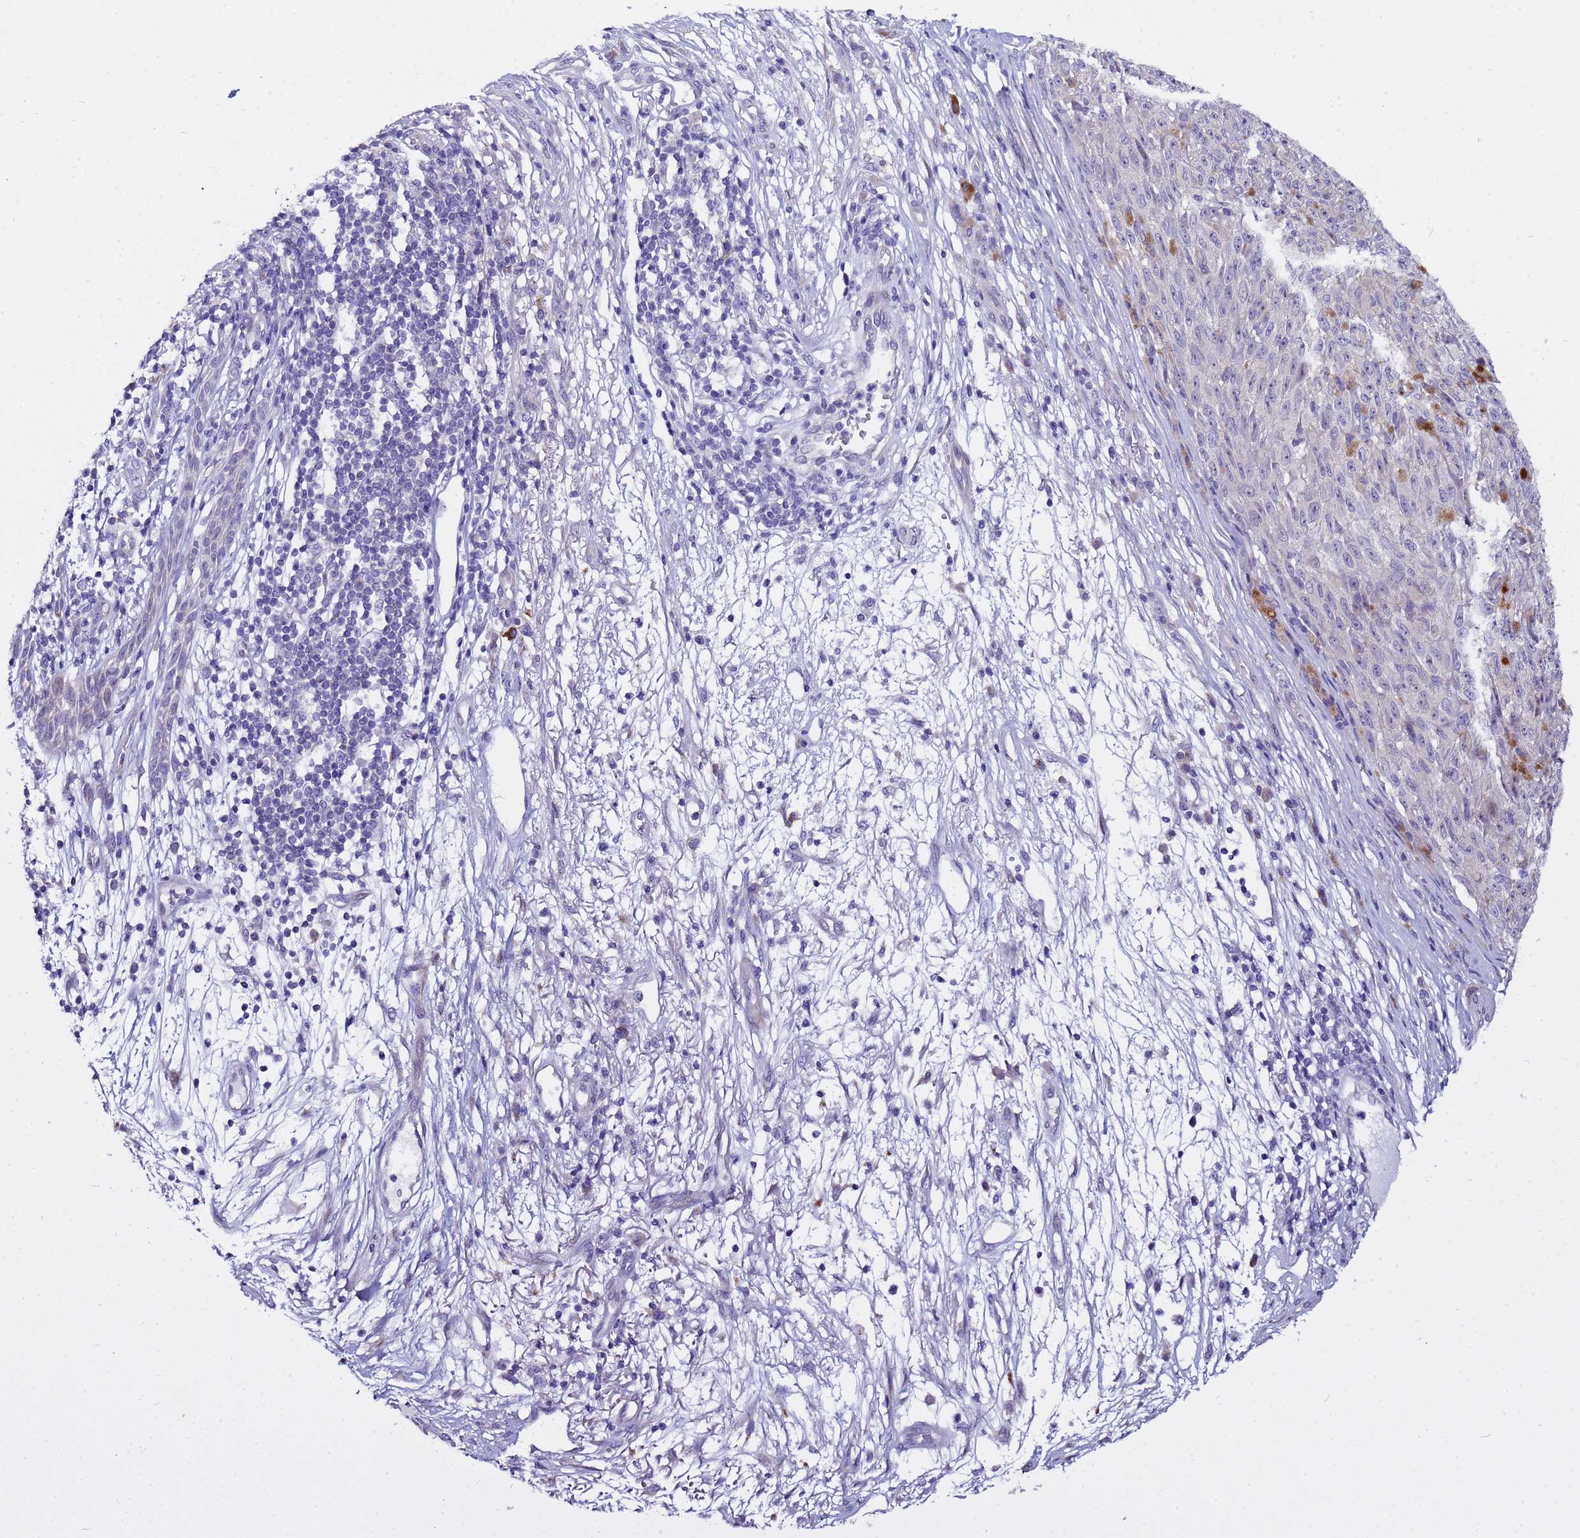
{"staining": {"intensity": "negative", "quantity": "none", "location": "none"}, "tissue": "melanoma", "cell_type": "Tumor cells", "image_type": "cancer", "snomed": [{"axis": "morphology", "description": "Malignant melanoma, NOS"}, {"axis": "topography", "description": "Skin"}], "caption": "The image exhibits no staining of tumor cells in melanoma. (DAB immunohistochemistry, high magnification).", "gene": "IGSF11", "patient": {"sex": "female", "age": 82}}